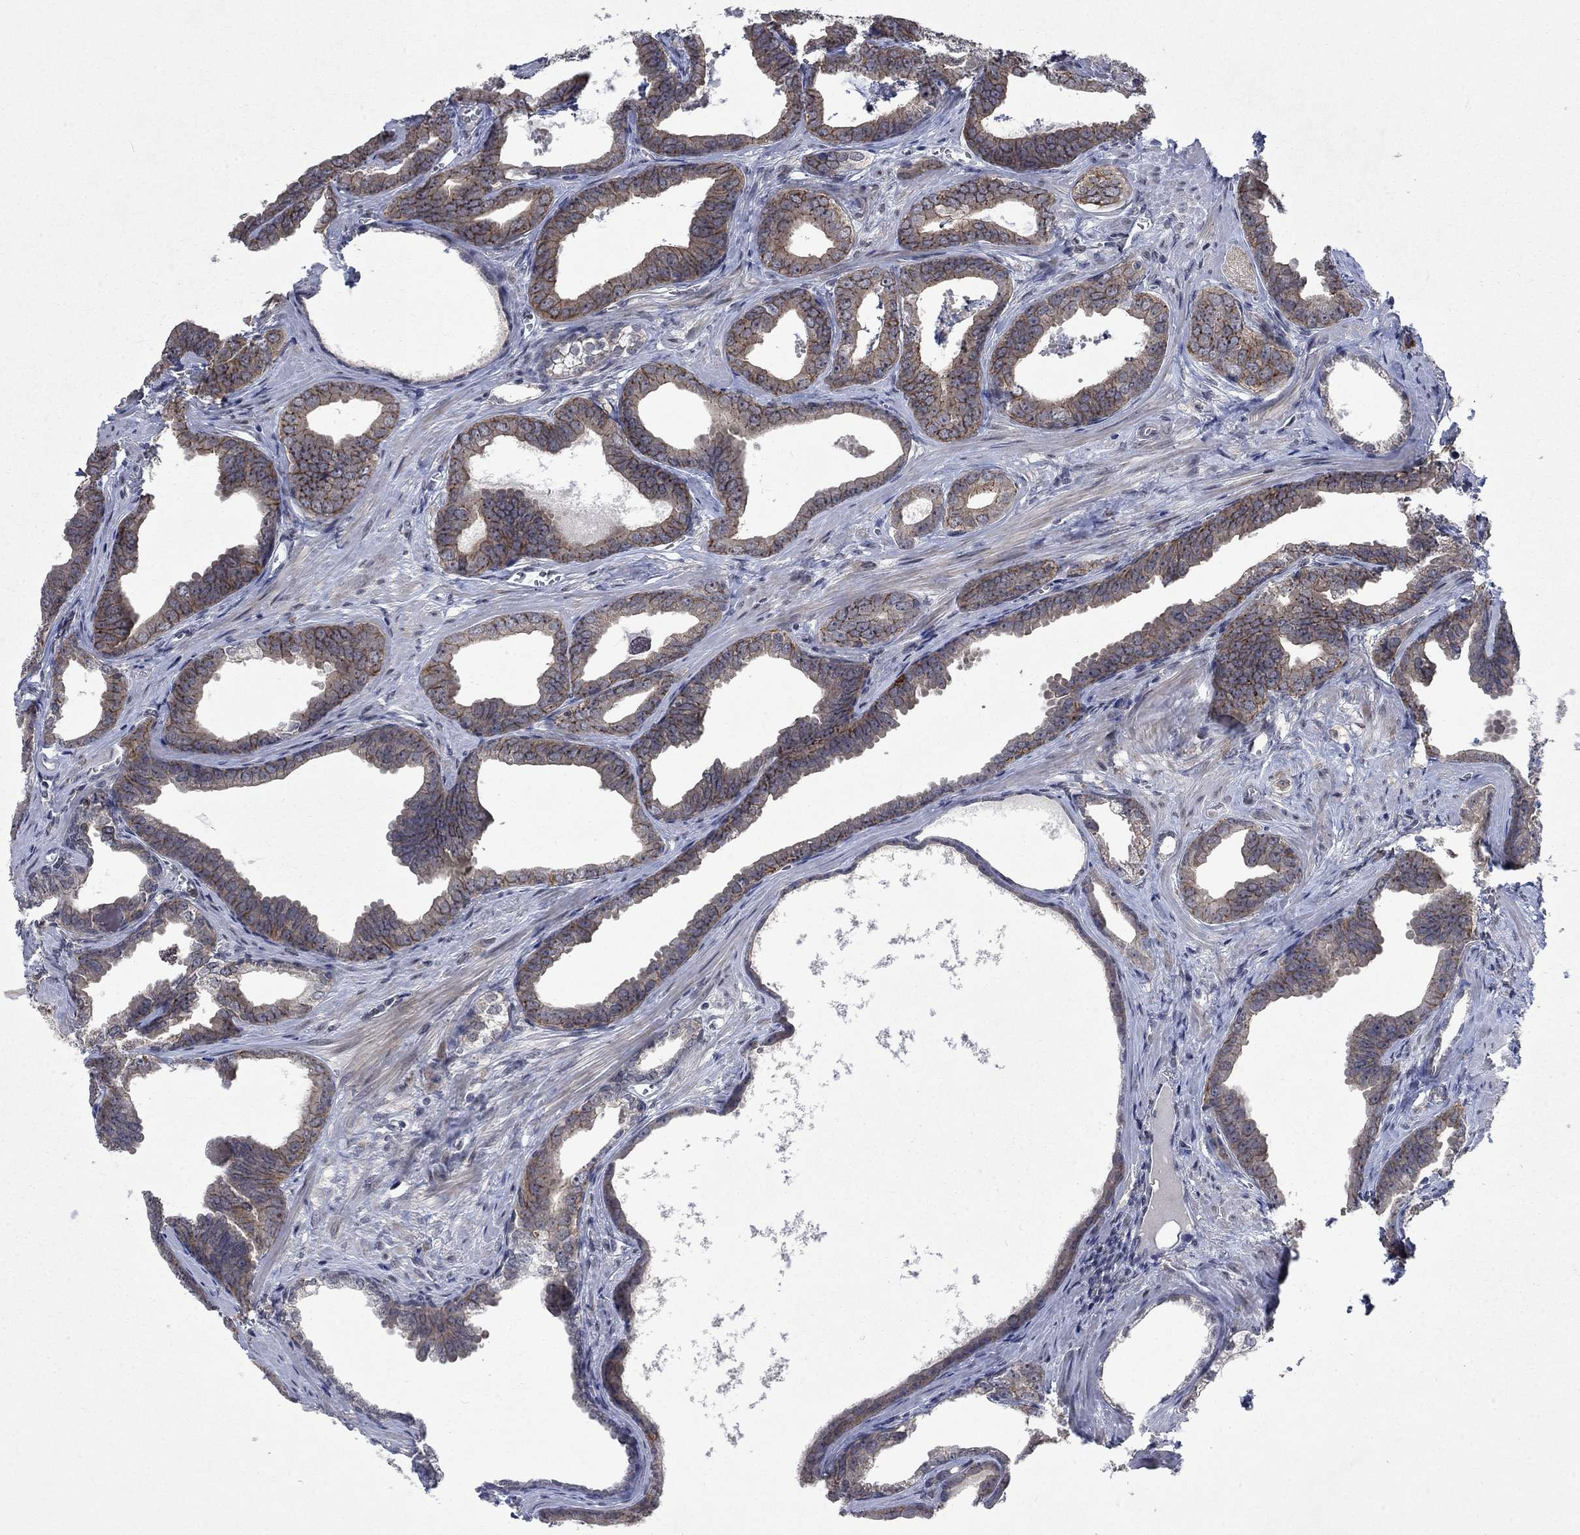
{"staining": {"intensity": "moderate", "quantity": "<25%", "location": "cytoplasmic/membranous"}, "tissue": "prostate cancer", "cell_type": "Tumor cells", "image_type": "cancer", "snomed": [{"axis": "morphology", "description": "Adenocarcinoma, NOS"}, {"axis": "topography", "description": "Prostate"}], "caption": "A brown stain shows moderate cytoplasmic/membranous staining of a protein in adenocarcinoma (prostate) tumor cells. (Brightfield microscopy of DAB IHC at high magnification).", "gene": "PPP1R9A", "patient": {"sex": "male", "age": 66}}